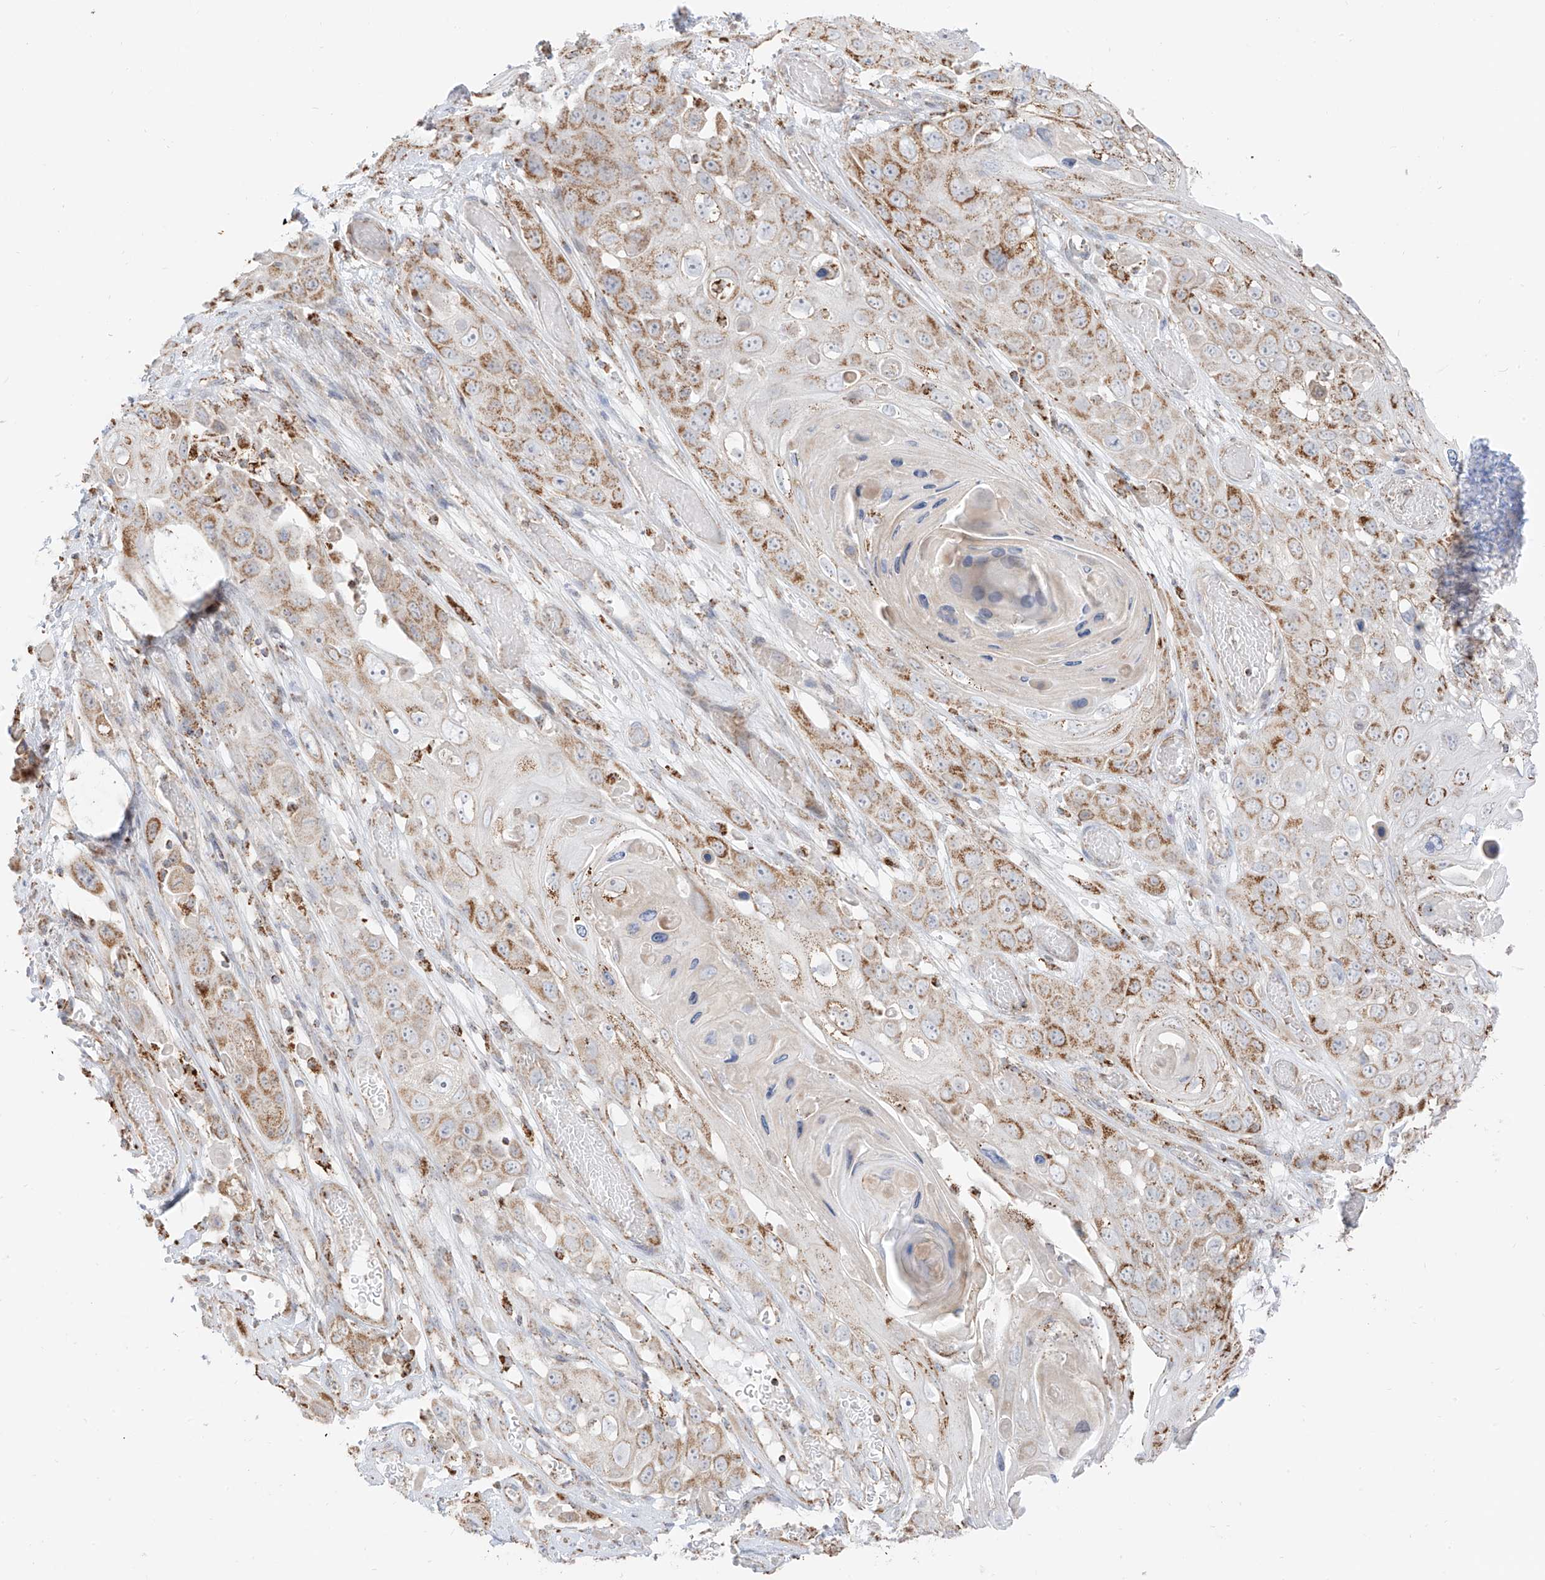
{"staining": {"intensity": "moderate", "quantity": "25%-75%", "location": "cytoplasmic/membranous"}, "tissue": "skin cancer", "cell_type": "Tumor cells", "image_type": "cancer", "snomed": [{"axis": "morphology", "description": "Squamous cell carcinoma, NOS"}, {"axis": "topography", "description": "Skin"}], "caption": "A brown stain highlights moderate cytoplasmic/membranous expression of a protein in squamous cell carcinoma (skin) tumor cells.", "gene": "ETHE1", "patient": {"sex": "male", "age": 55}}